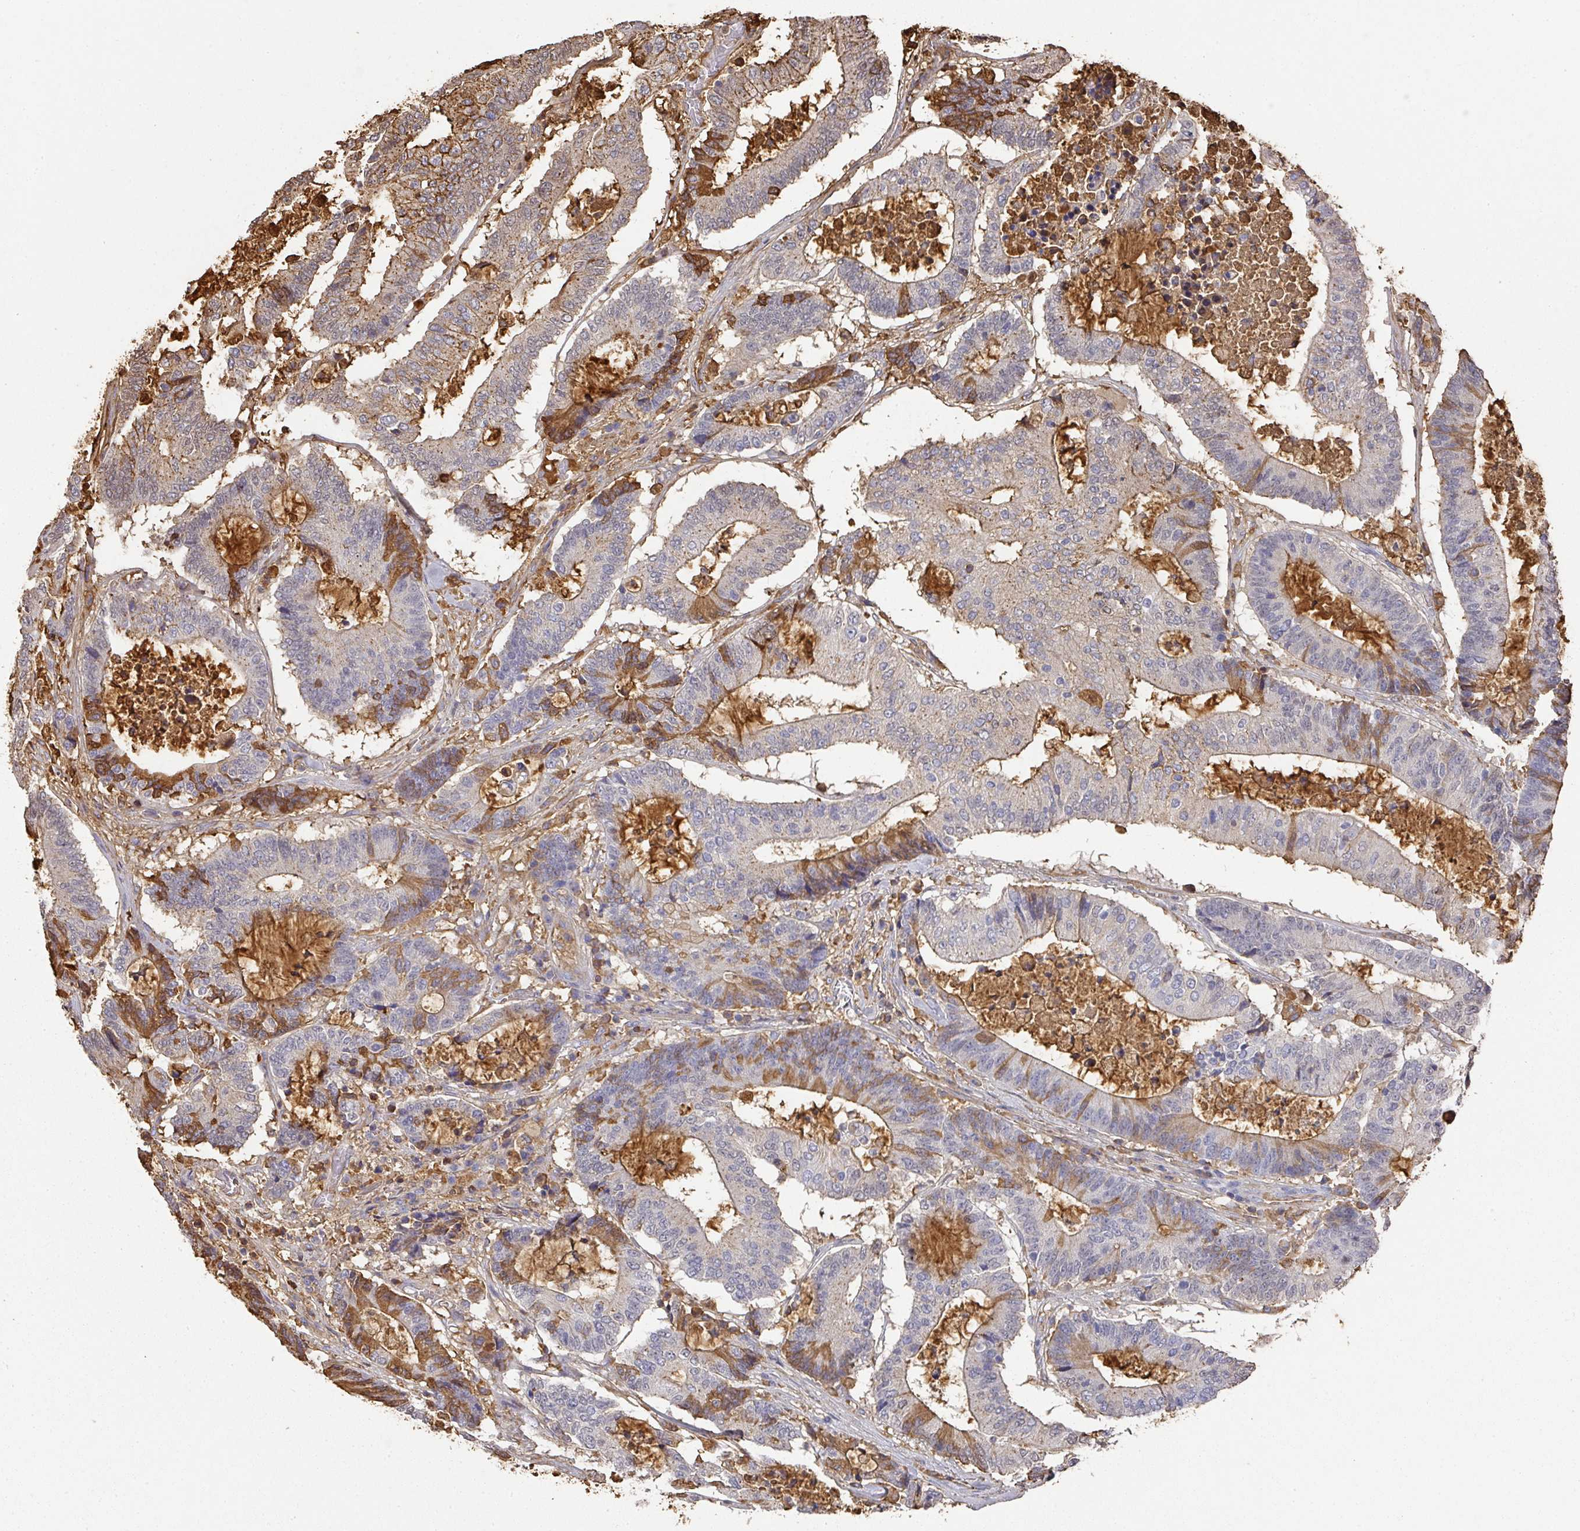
{"staining": {"intensity": "moderate", "quantity": "<25%", "location": "cytoplasmic/membranous"}, "tissue": "colorectal cancer", "cell_type": "Tumor cells", "image_type": "cancer", "snomed": [{"axis": "morphology", "description": "Adenocarcinoma, NOS"}, {"axis": "topography", "description": "Colon"}], "caption": "Moderate cytoplasmic/membranous expression for a protein is identified in about <25% of tumor cells of colorectal adenocarcinoma using immunohistochemistry.", "gene": "ALB", "patient": {"sex": "female", "age": 84}}